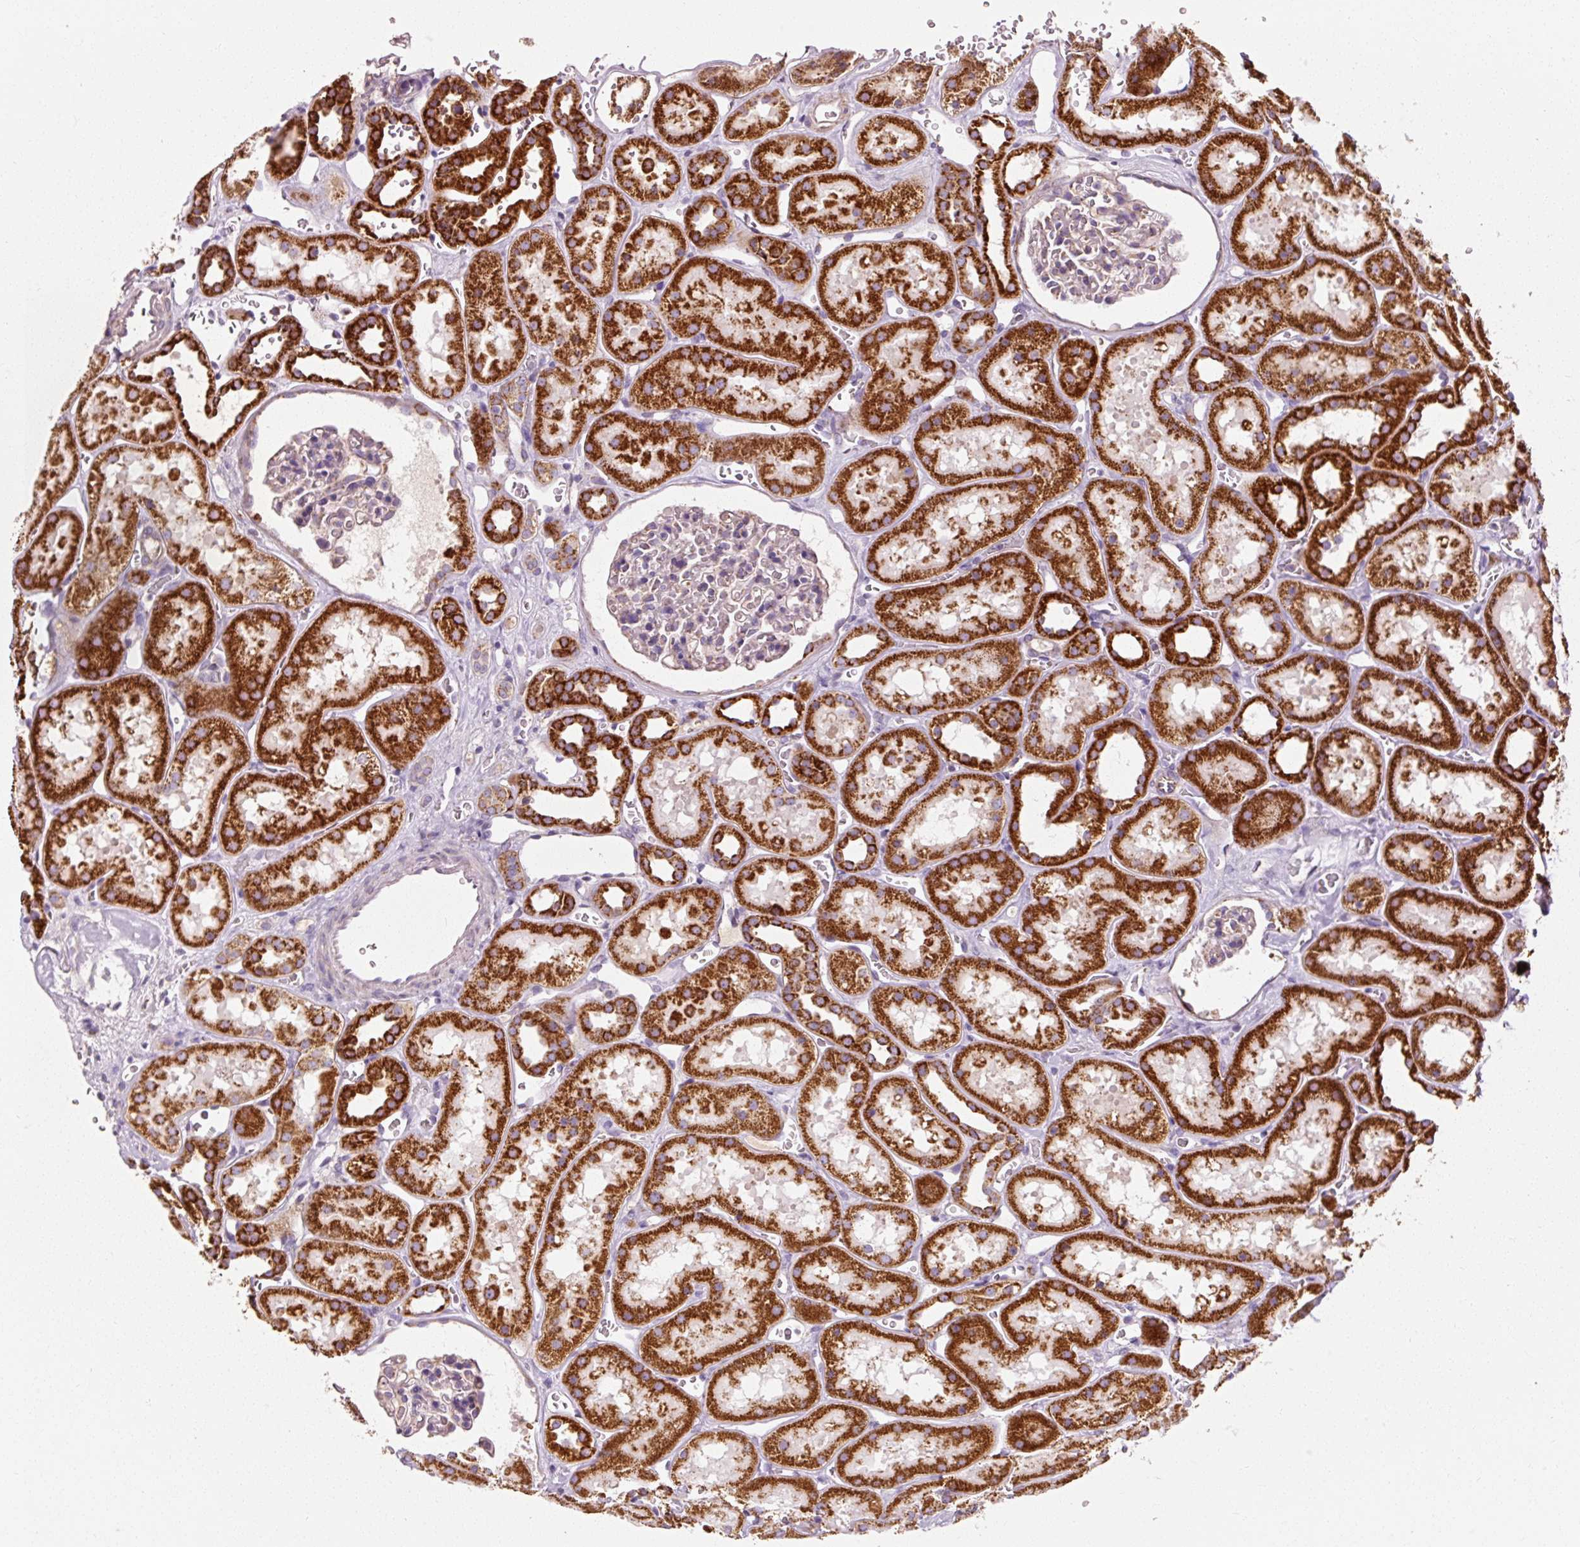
{"staining": {"intensity": "weak", "quantity": "<25%", "location": "cytoplasmic/membranous"}, "tissue": "kidney", "cell_type": "Cells in glomeruli", "image_type": "normal", "snomed": [{"axis": "morphology", "description": "Normal tissue, NOS"}, {"axis": "topography", "description": "Kidney"}], "caption": "High magnification brightfield microscopy of benign kidney stained with DAB (brown) and counterstained with hematoxylin (blue): cells in glomeruli show no significant positivity. (DAB immunohistochemistry visualized using brightfield microscopy, high magnification).", "gene": "NDUFB4", "patient": {"sex": "female", "age": 41}}